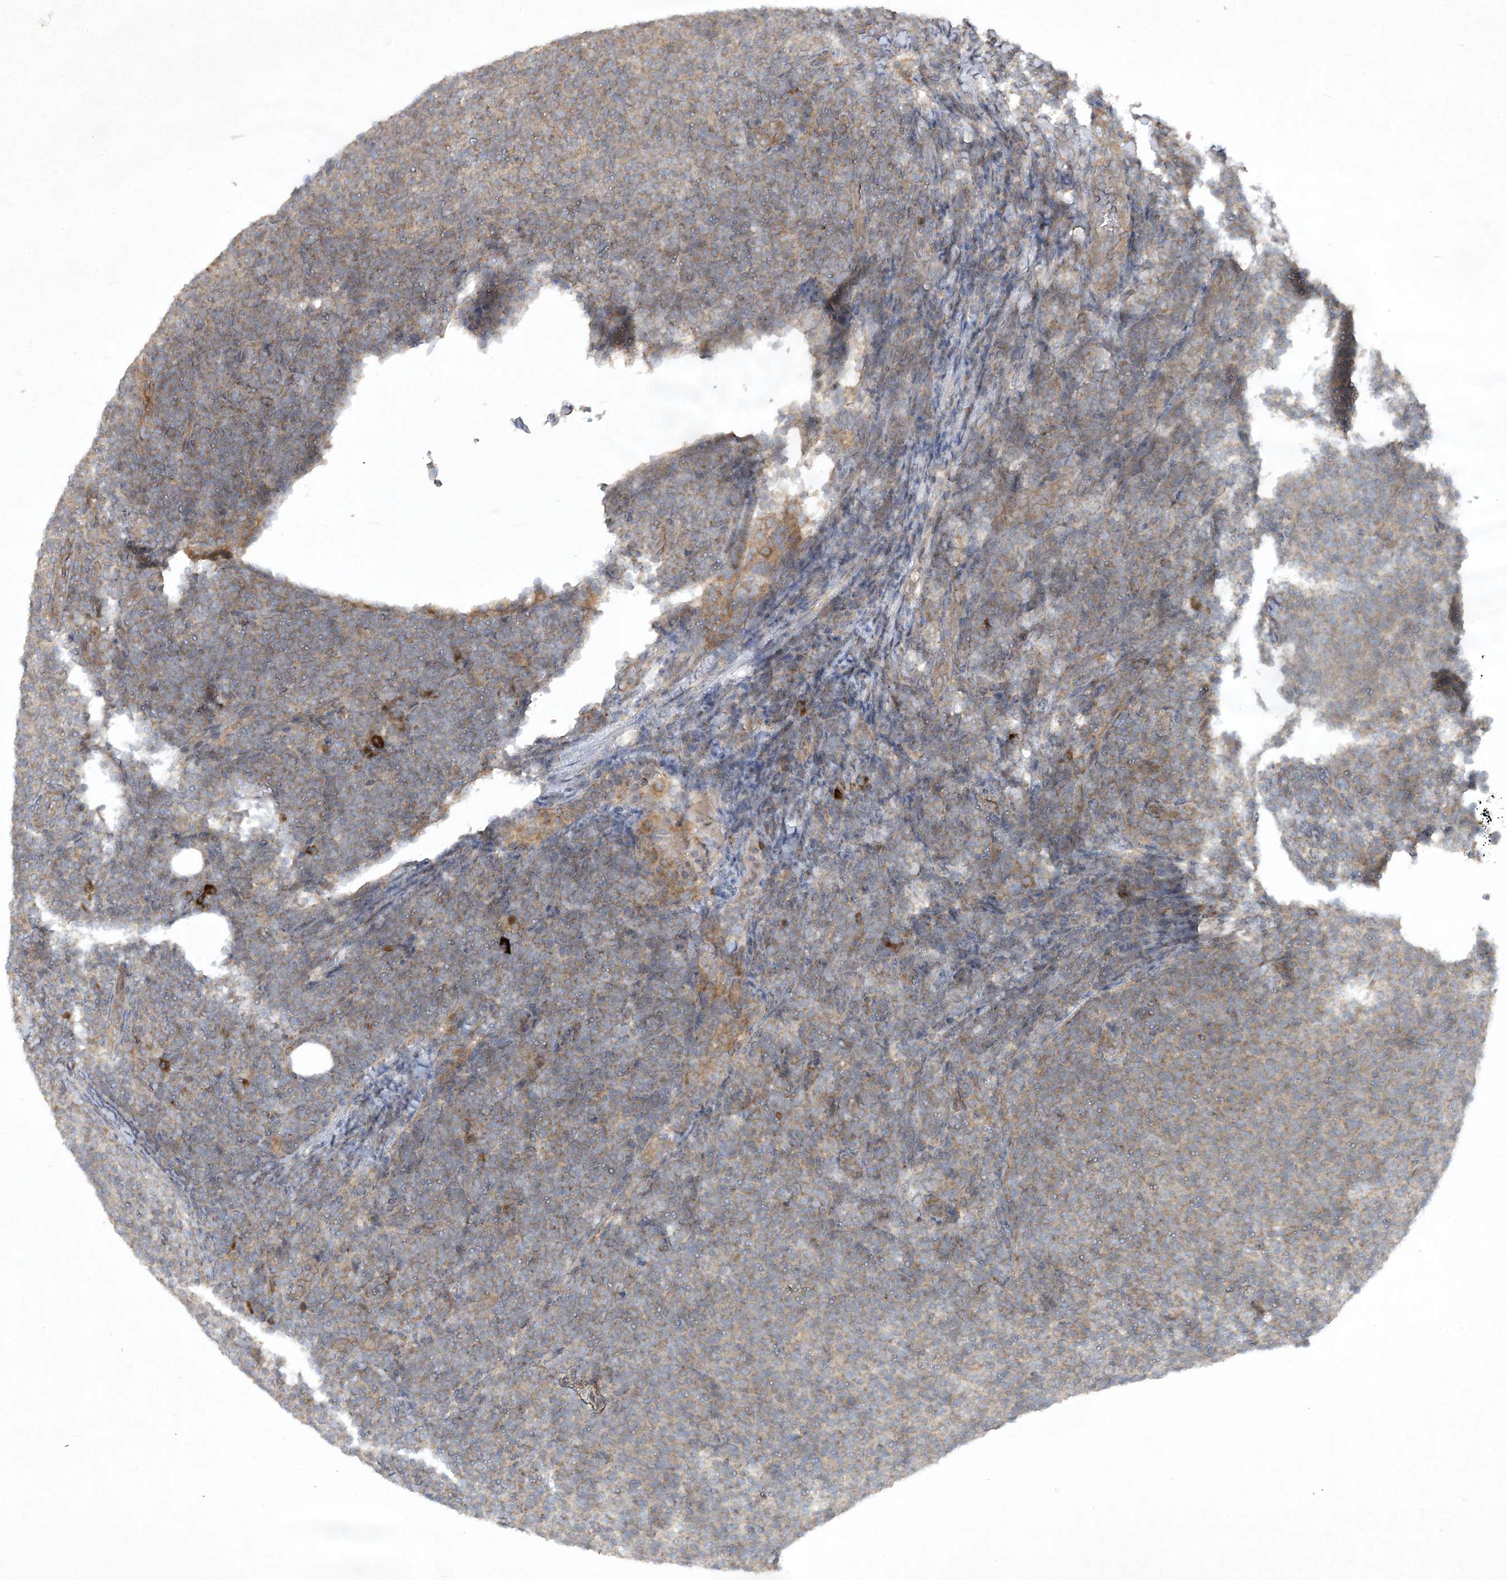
{"staining": {"intensity": "moderate", "quantity": "25%-75%", "location": "cytoplasmic/membranous"}, "tissue": "lymphoma", "cell_type": "Tumor cells", "image_type": "cancer", "snomed": [{"axis": "morphology", "description": "Malignant lymphoma, non-Hodgkin's type, Low grade"}, {"axis": "topography", "description": "Lymph node"}], "caption": "An image of malignant lymphoma, non-Hodgkin's type (low-grade) stained for a protein exhibits moderate cytoplasmic/membranous brown staining in tumor cells.", "gene": "TRAF3IP1", "patient": {"sex": "male", "age": 66}}